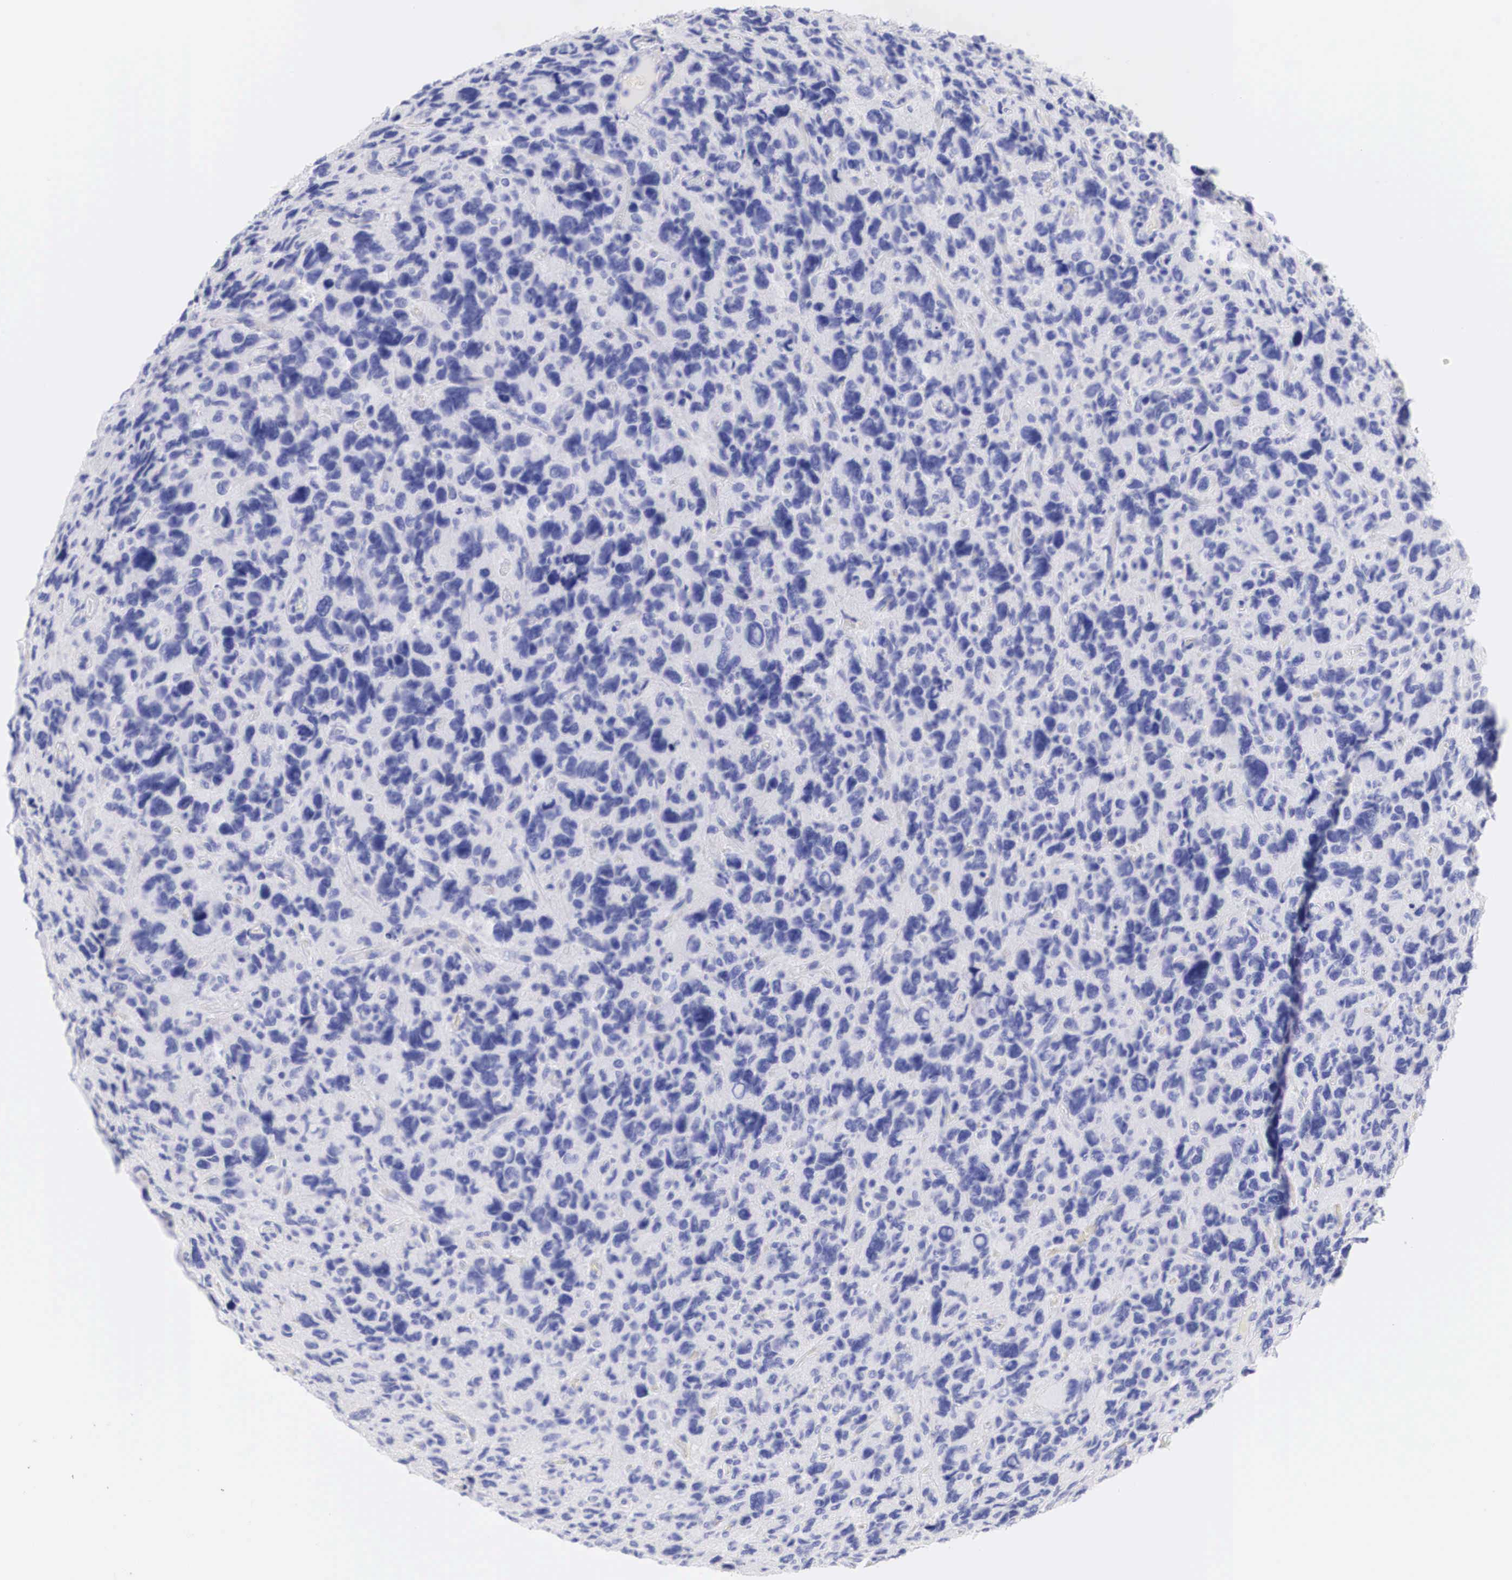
{"staining": {"intensity": "negative", "quantity": "none", "location": "none"}, "tissue": "glioma", "cell_type": "Tumor cells", "image_type": "cancer", "snomed": [{"axis": "morphology", "description": "Glioma, malignant, High grade"}, {"axis": "topography", "description": "Brain"}], "caption": "An image of glioma stained for a protein shows no brown staining in tumor cells.", "gene": "ERBB2", "patient": {"sex": "female", "age": 60}}